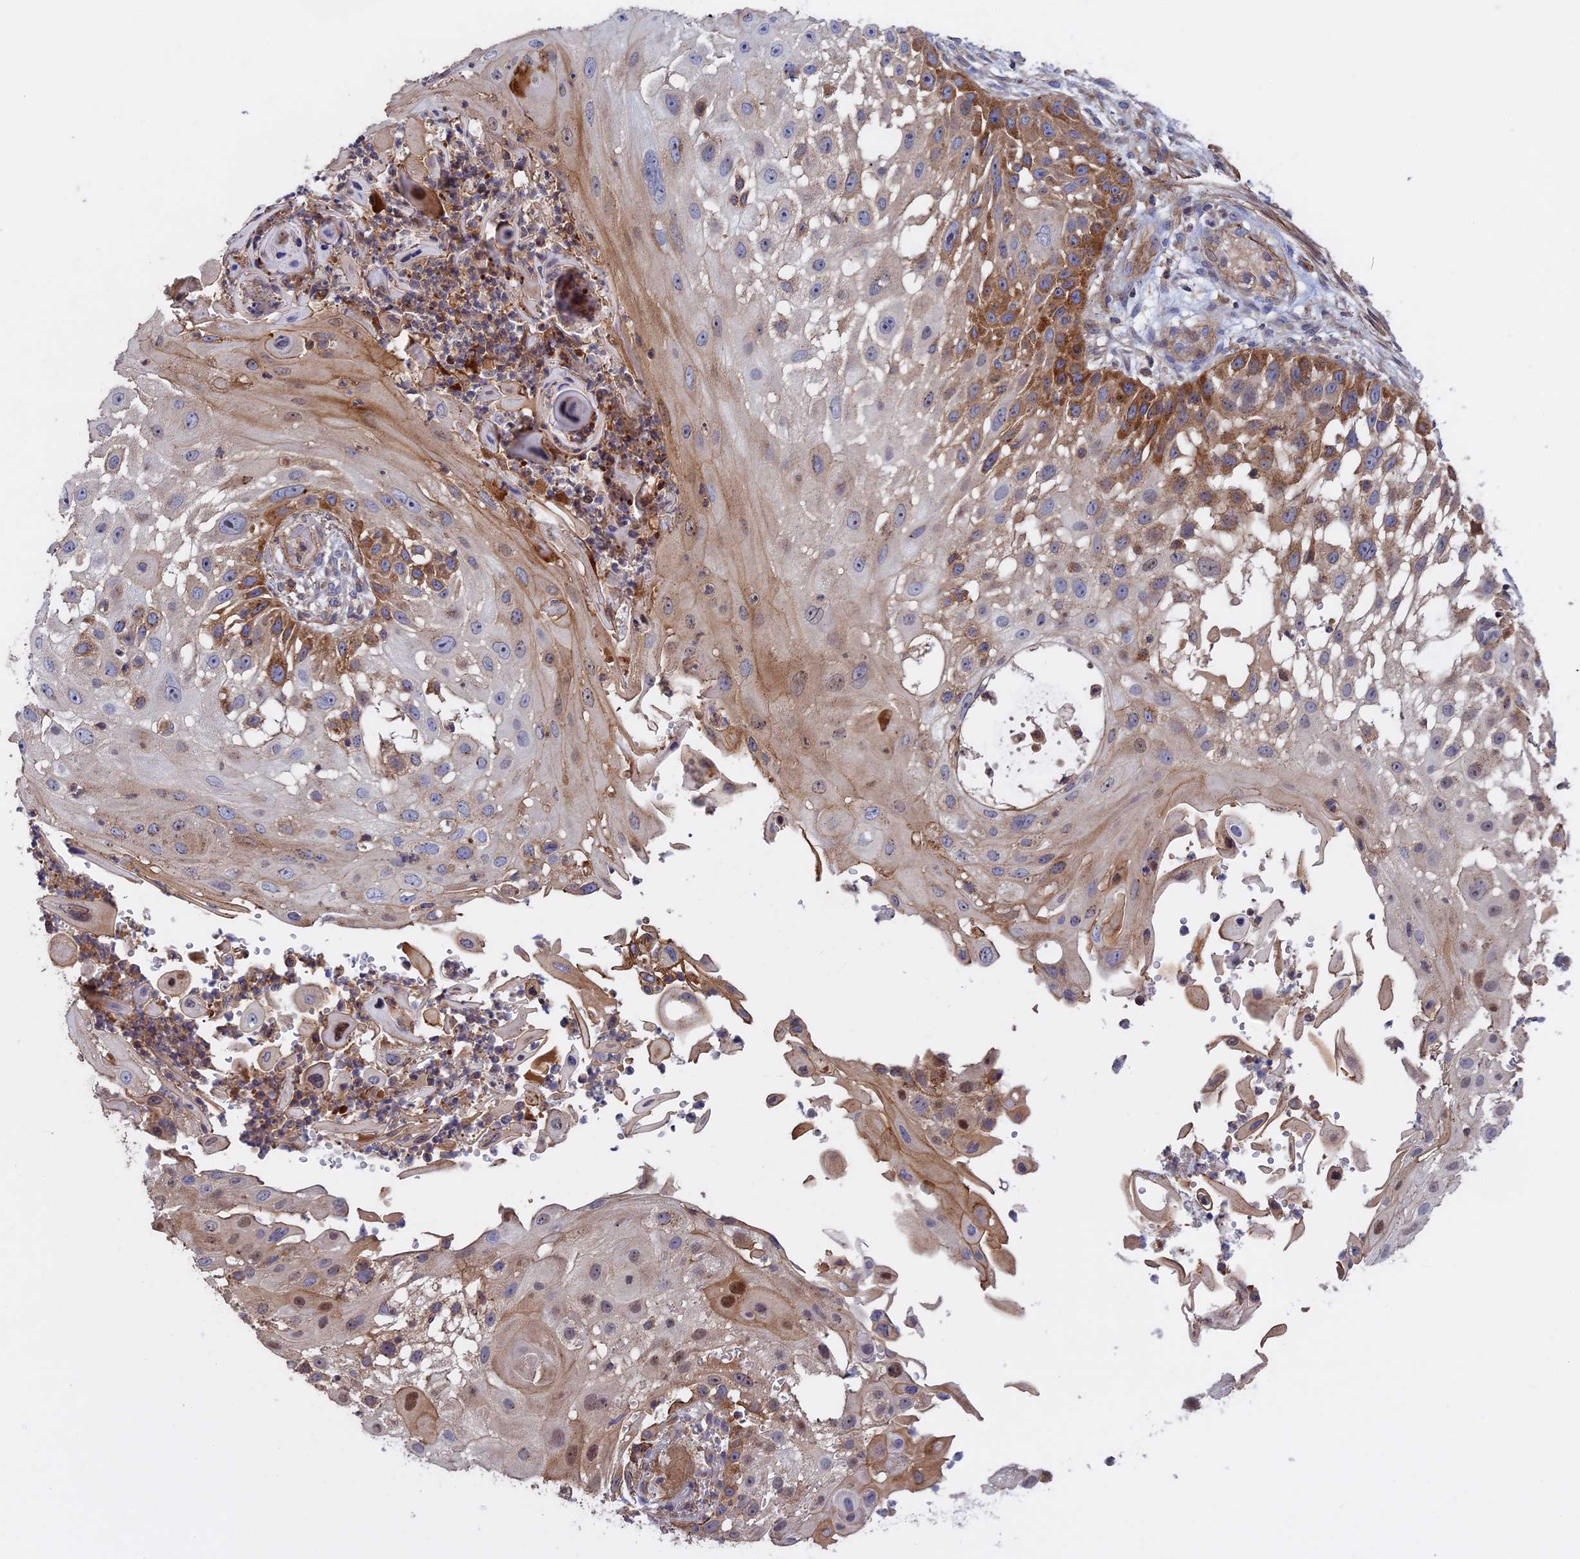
{"staining": {"intensity": "moderate", "quantity": "25%-75%", "location": "cytoplasmic/membranous"}, "tissue": "skin cancer", "cell_type": "Tumor cells", "image_type": "cancer", "snomed": [{"axis": "morphology", "description": "Squamous cell carcinoma, NOS"}, {"axis": "topography", "description": "Skin"}], "caption": "Skin cancer was stained to show a protein in brown. There is medium levels of moderate cytoplasmic/membranous expression in about 25%-75% of tumor cells.", "gene": "LYPD5", "patient": {"sex": "female", "age": 44}}